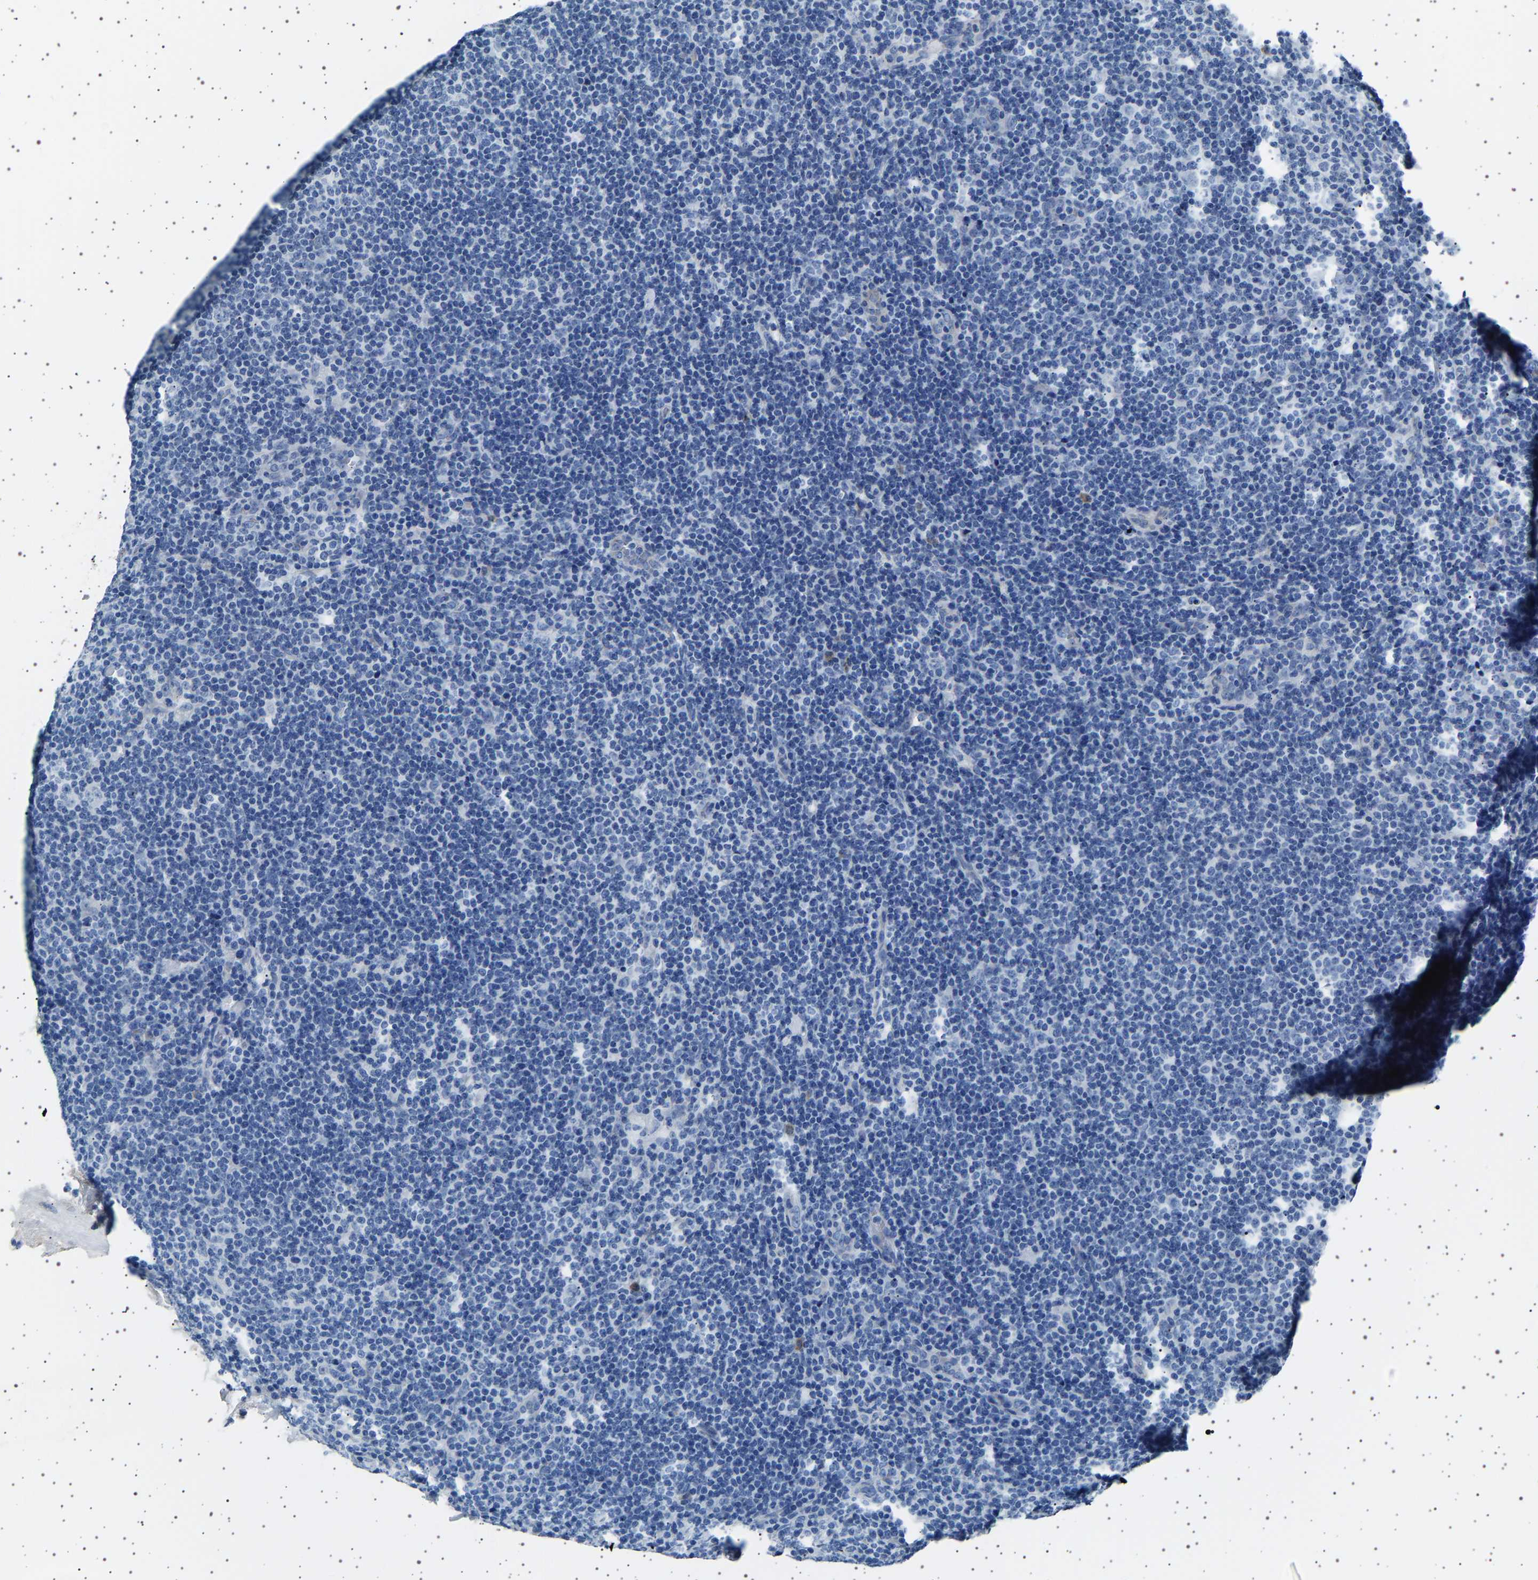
{"staining": {"intensity": "negative", "quantity": "none", "location": "none"}, "tissue": "lymphoma", "cell_type": "Tumor cells", "image_type": "cancer", "snomed": [{"axis": "morphology", "description": "Hodgkin's disease, NOS"}, {"axis": "topography", "description": "Lymph node"}], "caption": "The histopathology image reveals no significant staining in tumor cells of lymphoma.", "gene": "FTCD", "patient": {"sex": "female", "age": 57}}